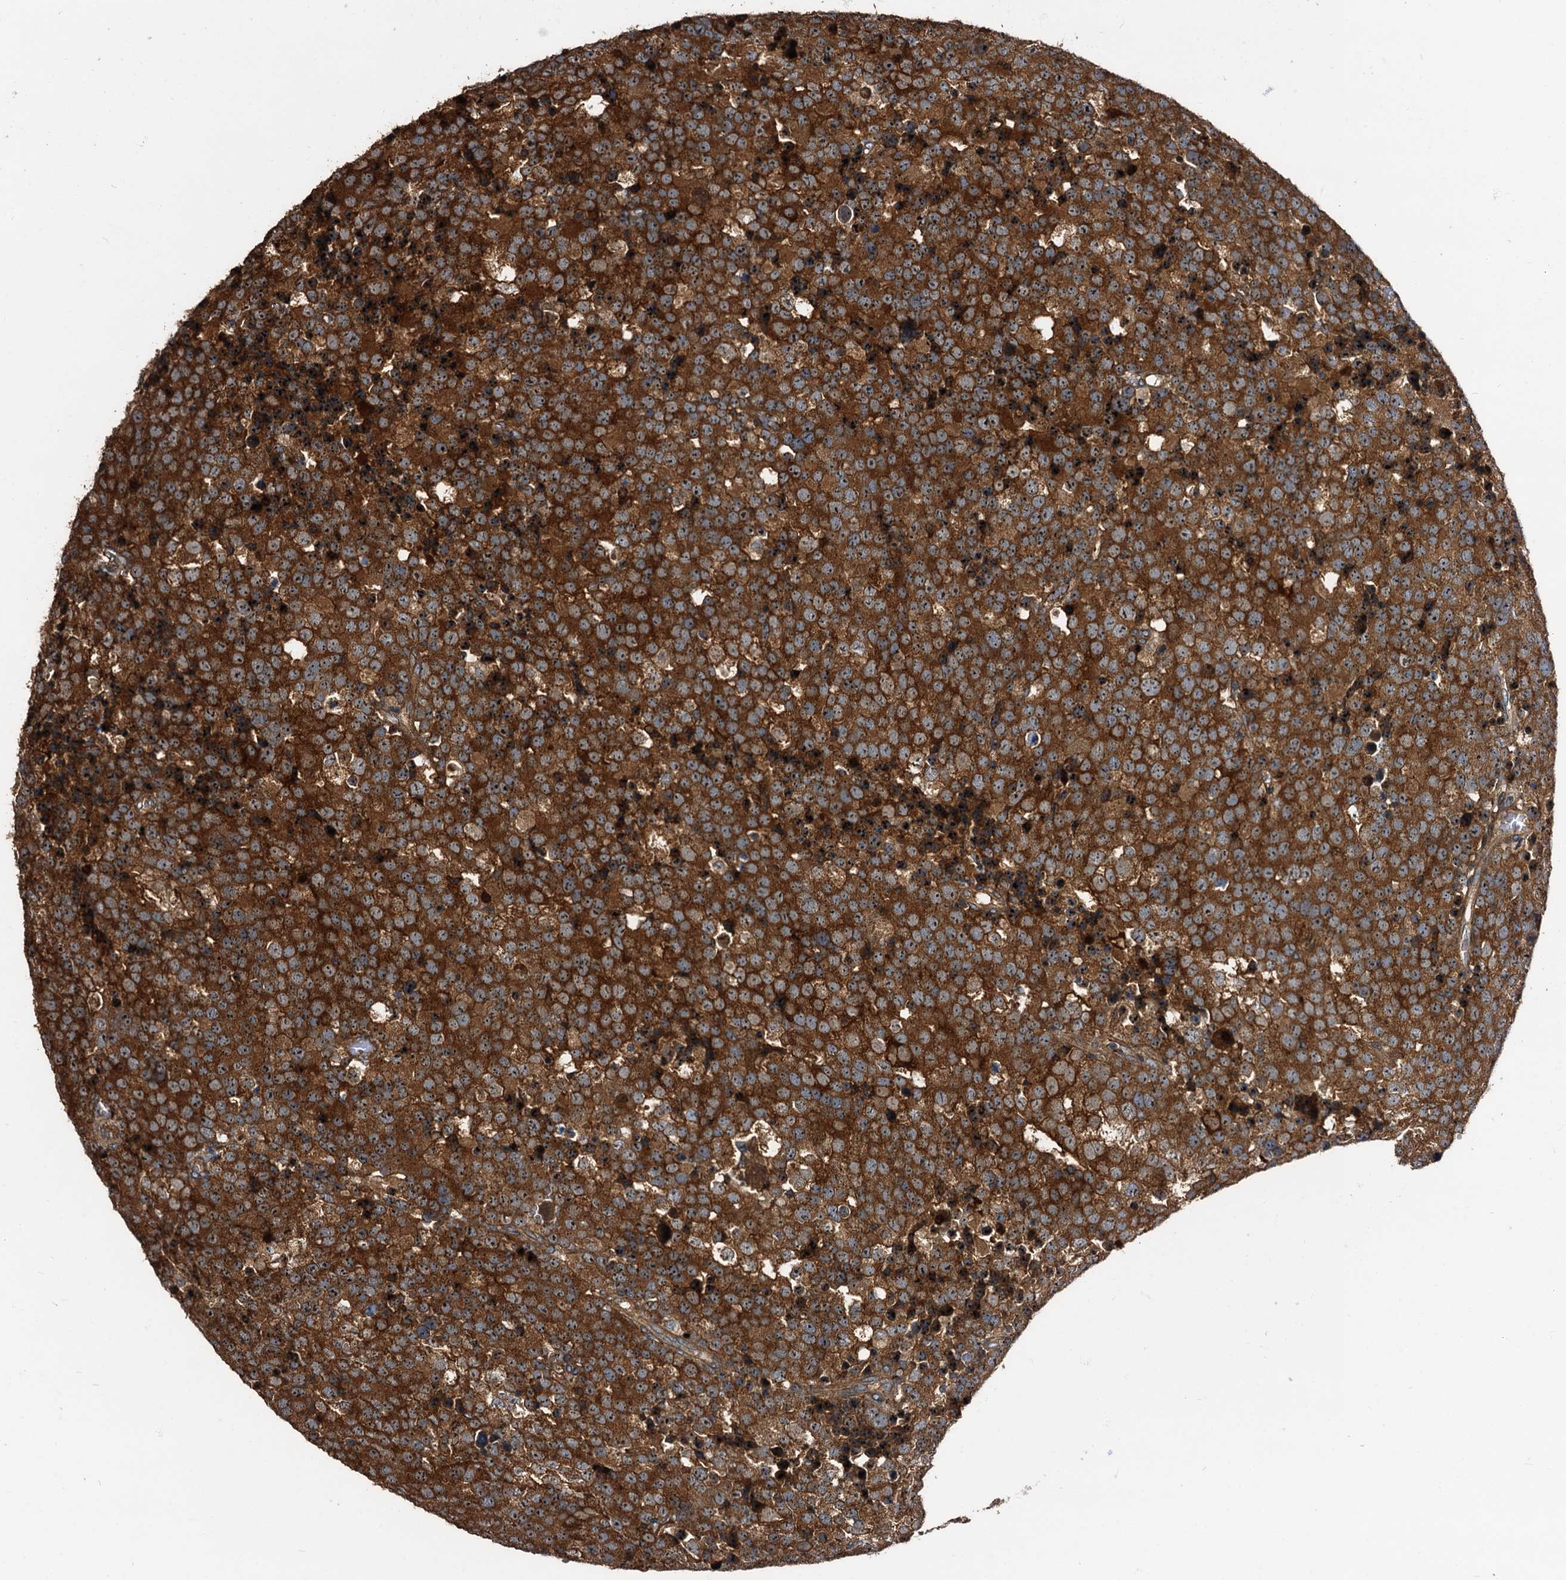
{"staining": {"intensity": "strong", "quantity": ">75%", "location": "cytoplasmic/membranous"}, "tissue": "testis cancer", "cell_type": "Tumor cells", "image_type": "cancer", "snomed": [{"axis": "morphology", "description": "Seminoma, NOS"}, {"axis": "topography", "description": "Testis"}], "caption": "Protein expression by immunohistochemistry demonstrates strong cytoplasmic/membranous expression in approximately >75% of tumor cells in testis cancer (seminoma). The protein is stained brown, and the nuclei are stained in blue (DAB IHC with brightfield microscopy, high magnification).", "gene": "PEX5", "patient": {"sex": "male", "age": 71}}